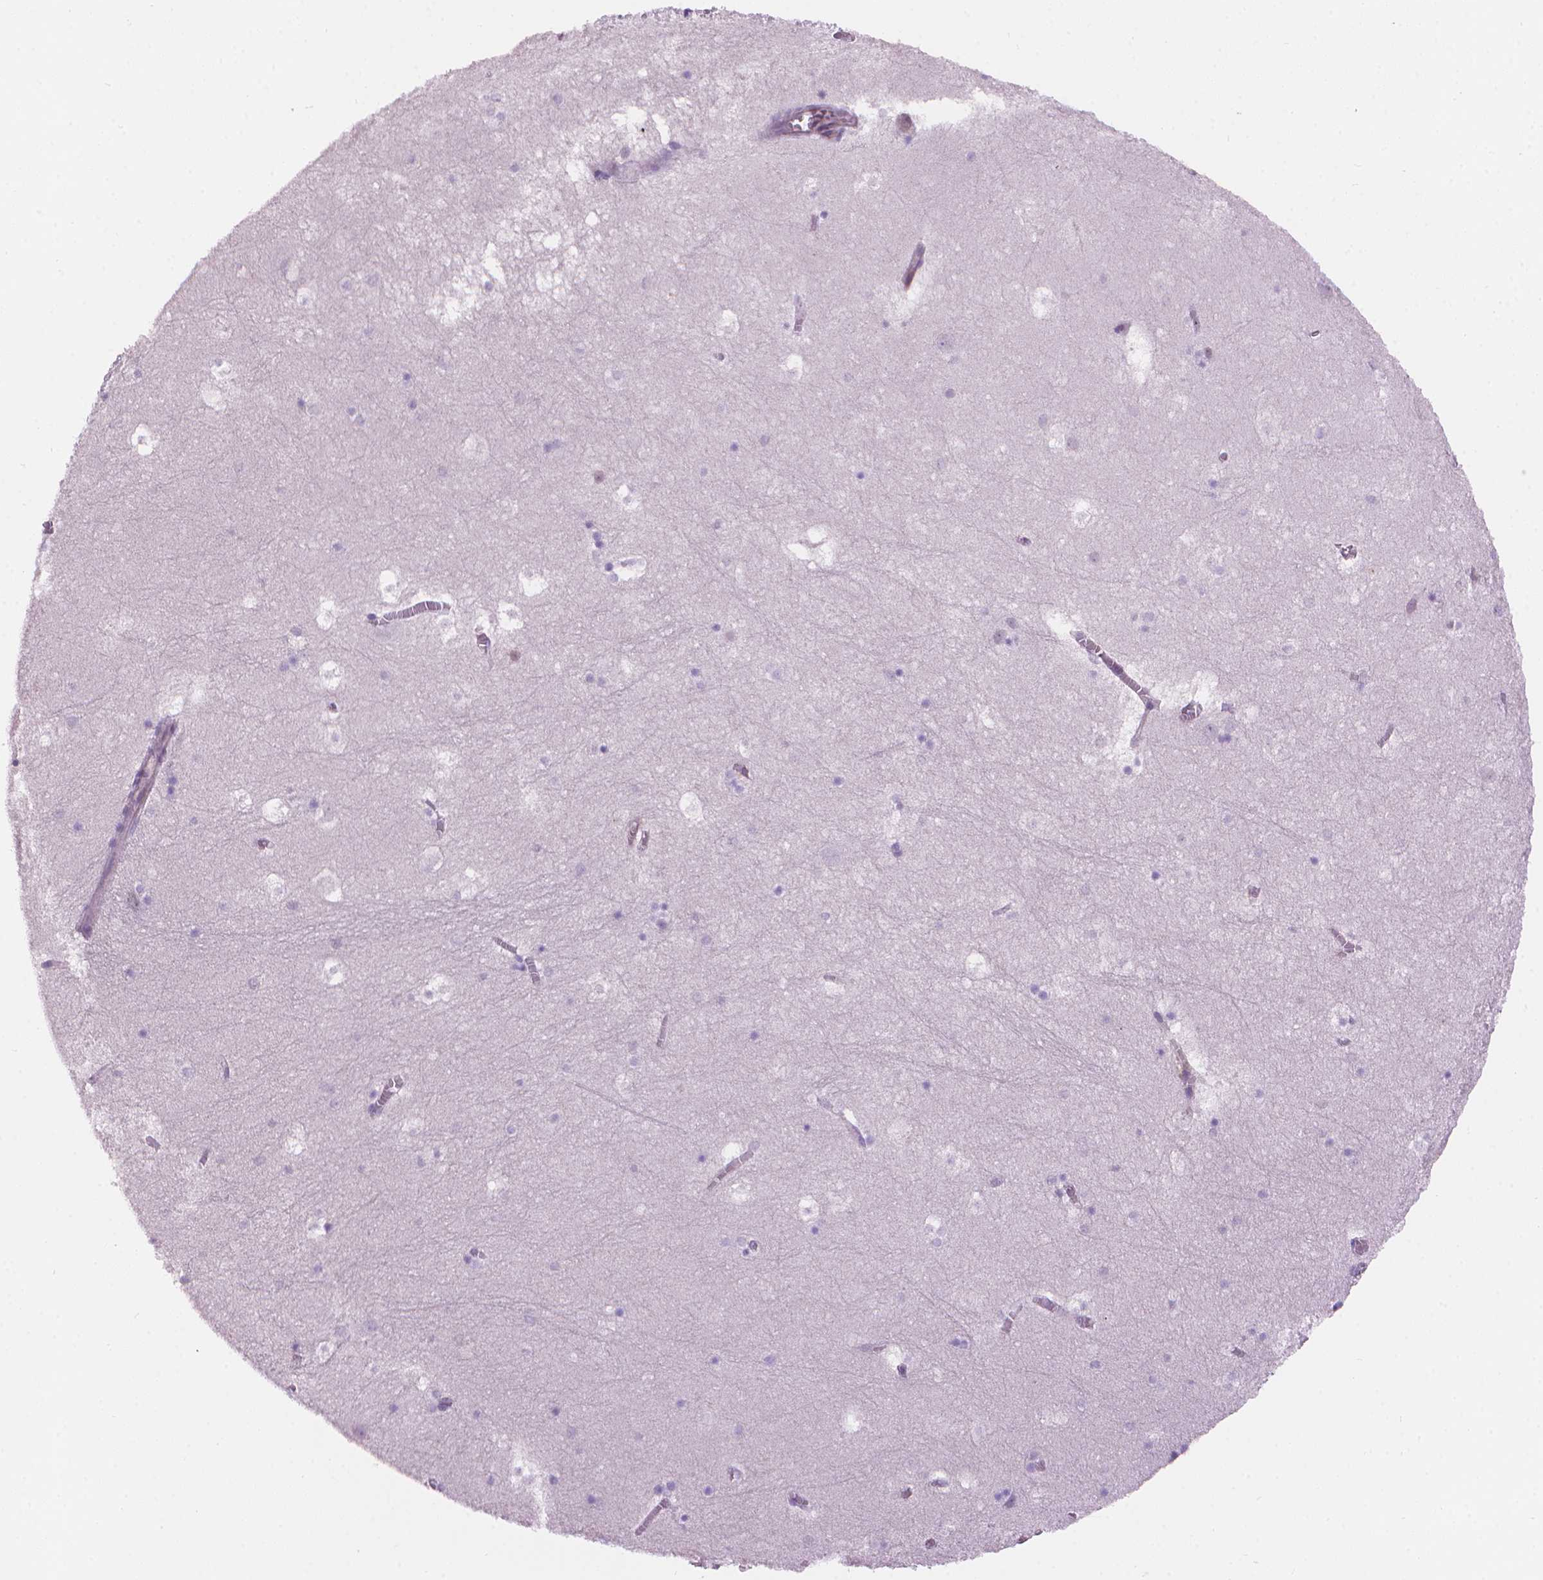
{"staining": {"intensity": "negative", "quantity": "none", "location": "none"}, "tissue": "hippocampus", "cell_type": "Glial cells", "image_type": "normal", "snomed": [{"axis": "morphology", "description": "Normal tissue, NOS"}, {"axis": "topography", "description": "Hippocampus"}], "caption": "High power microscopy image of an IHC micrograph of unremarkable hippocampus, revealing no significant staining in glial cells. (DAB (3,3'-diaminobenzidine) immunohistochemistry visualized using brightfield microscopy, high magnification).", "gene": "TMEM184A", "patient": {"sex": "male", "age": 45}}